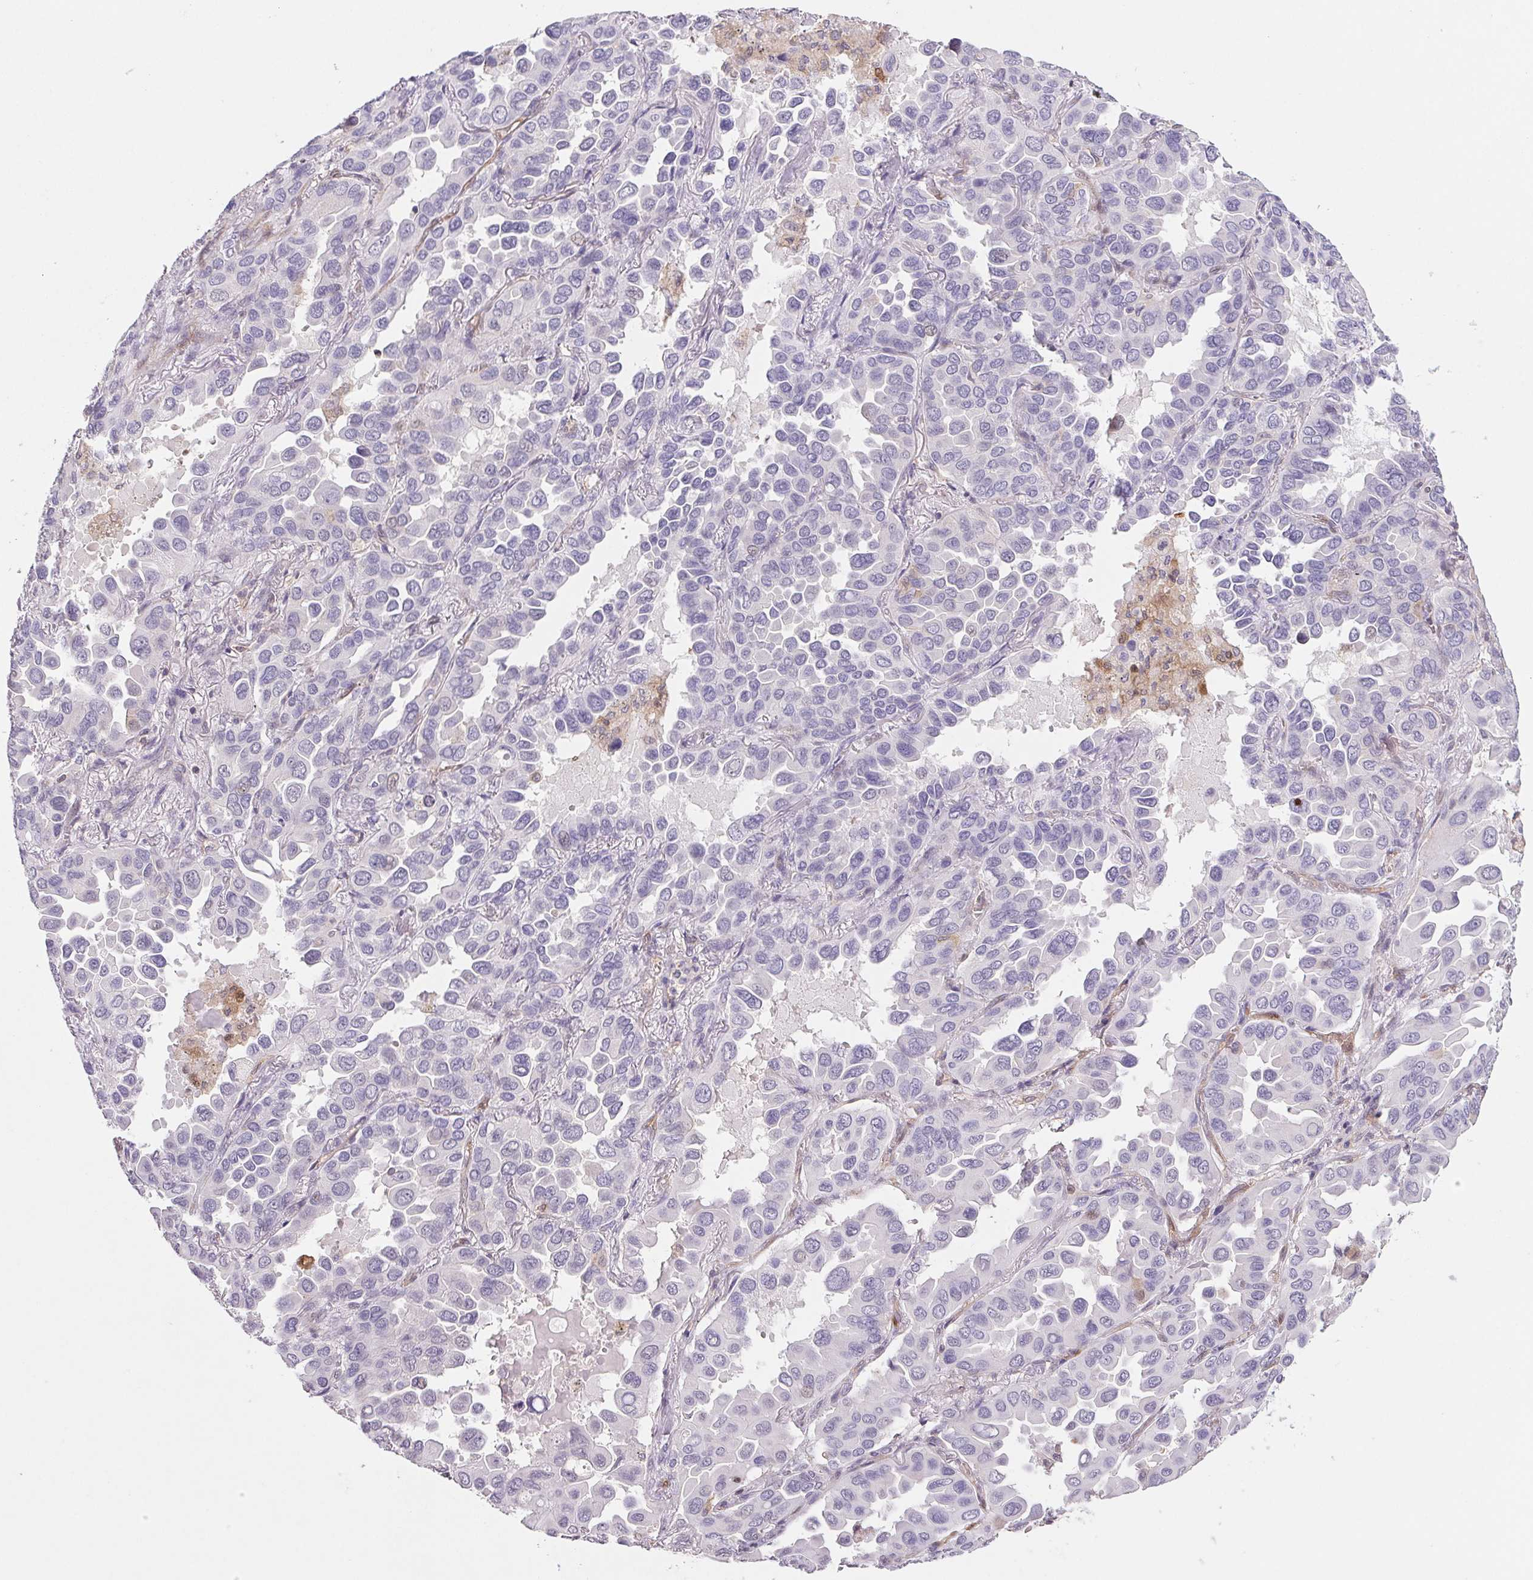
{"staining": {"intensity": "negative", "quantity": "none", "location": "none"}, "tissue": "lung cancer", "cell_type": "Tumor cells", "image_type": "cancer", "snomed": [{"axis": "morphology", "description": "Adenocarcinoma, NOS"}, {"axis": "topography", "description": "Lung"}], "caption": "Histopathology image shows no significant protein expression in tumor cells of lung cancer.", "gene": "GBP1", "patient": {"sex": "male", "age": 64}}